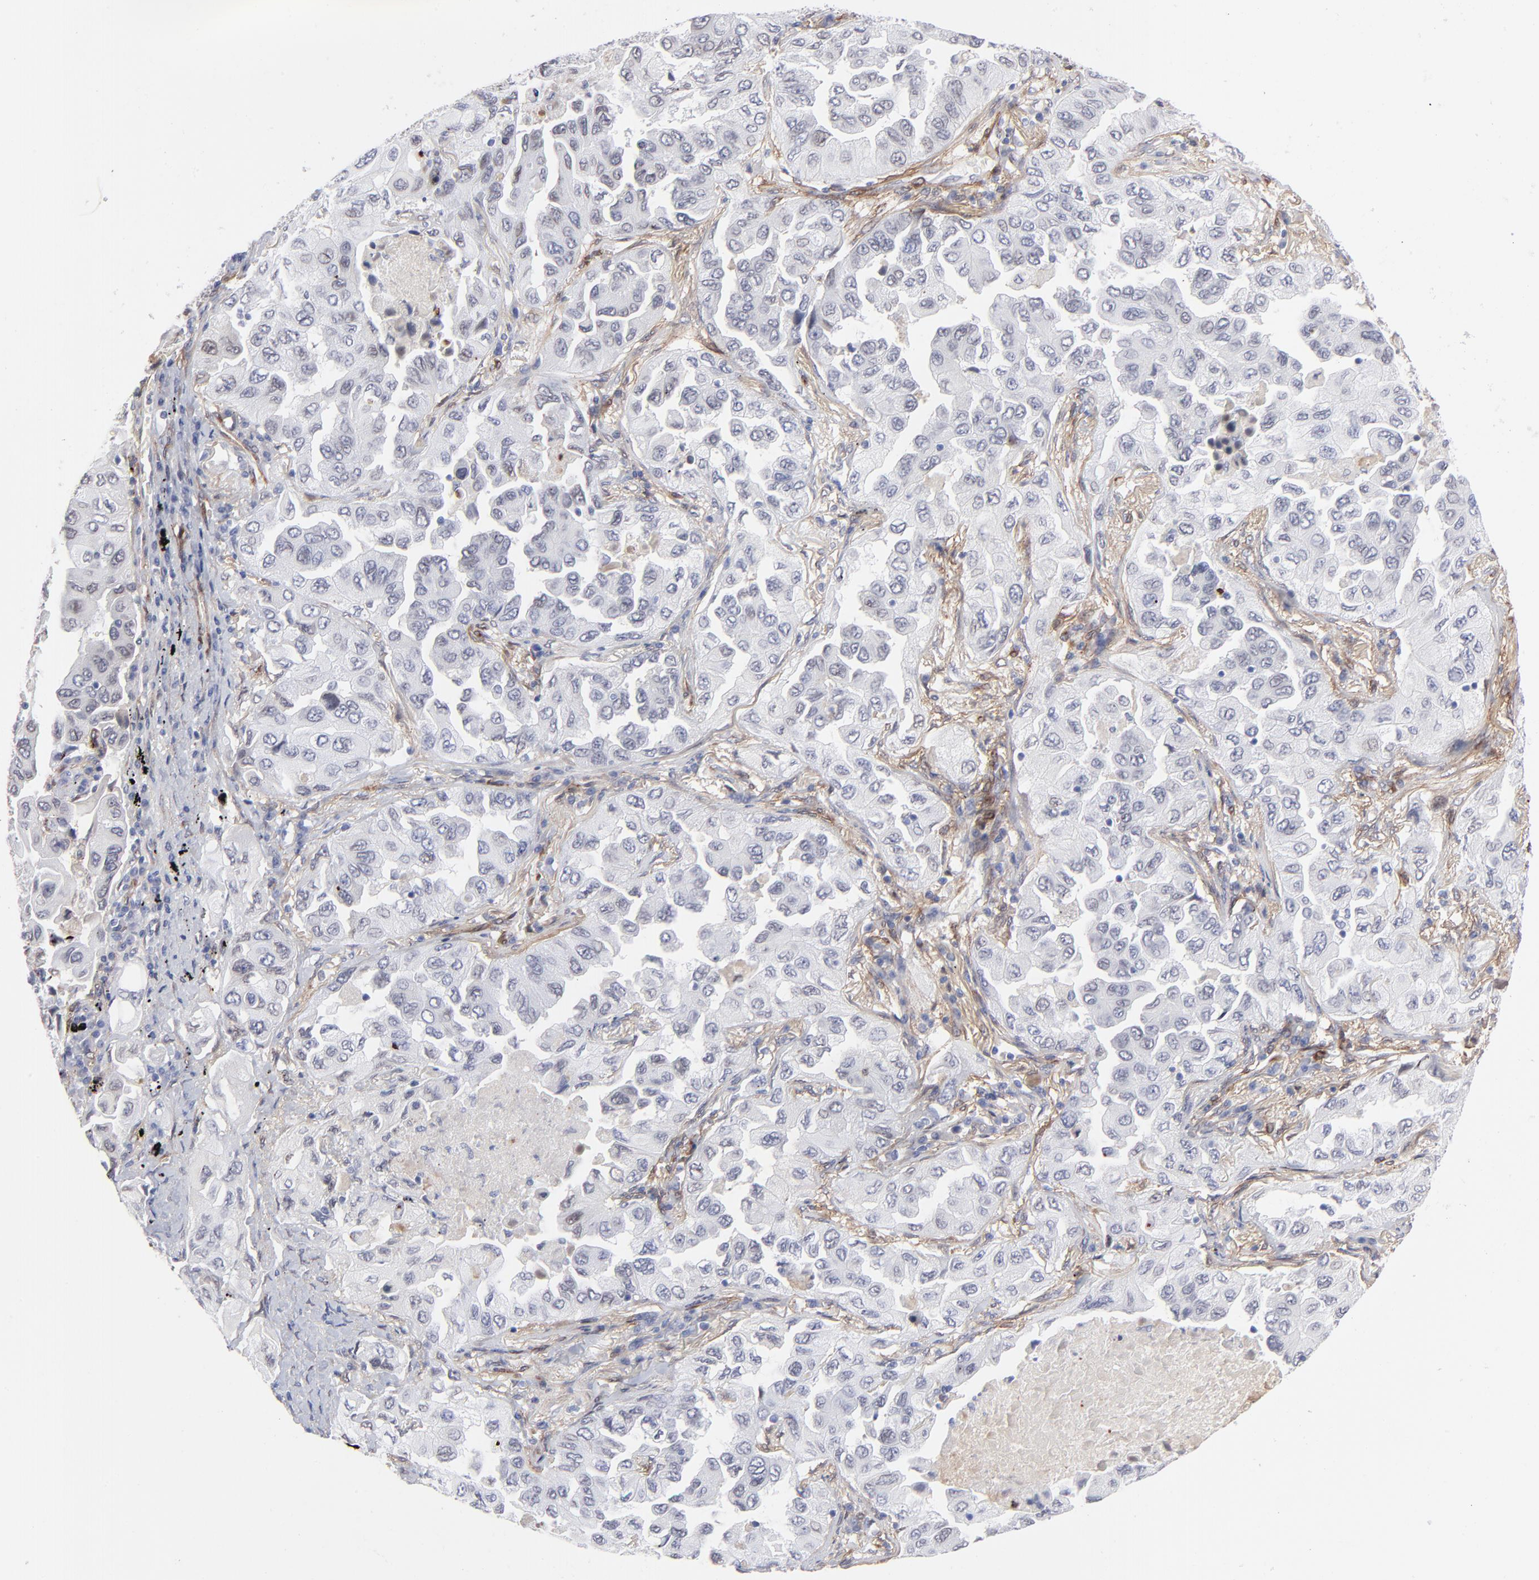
{"staining": {"intensity": "negative", "quantity": "none", "location": "none"}, "tissue": "lung cancer", "cell_type": "Tumor cells", "image_type": "cancer", "snomed": [{"axis": "morphology", "description": "Adenocarcinoma, NOS"}, {"axis": "topography", "description": "Lung"}], "caption": "There is no significant expression in tumor cells of lung adenocarcinoma.", "gene": "PDGFRB", "patient": {"sex": "female", "age": 65}}